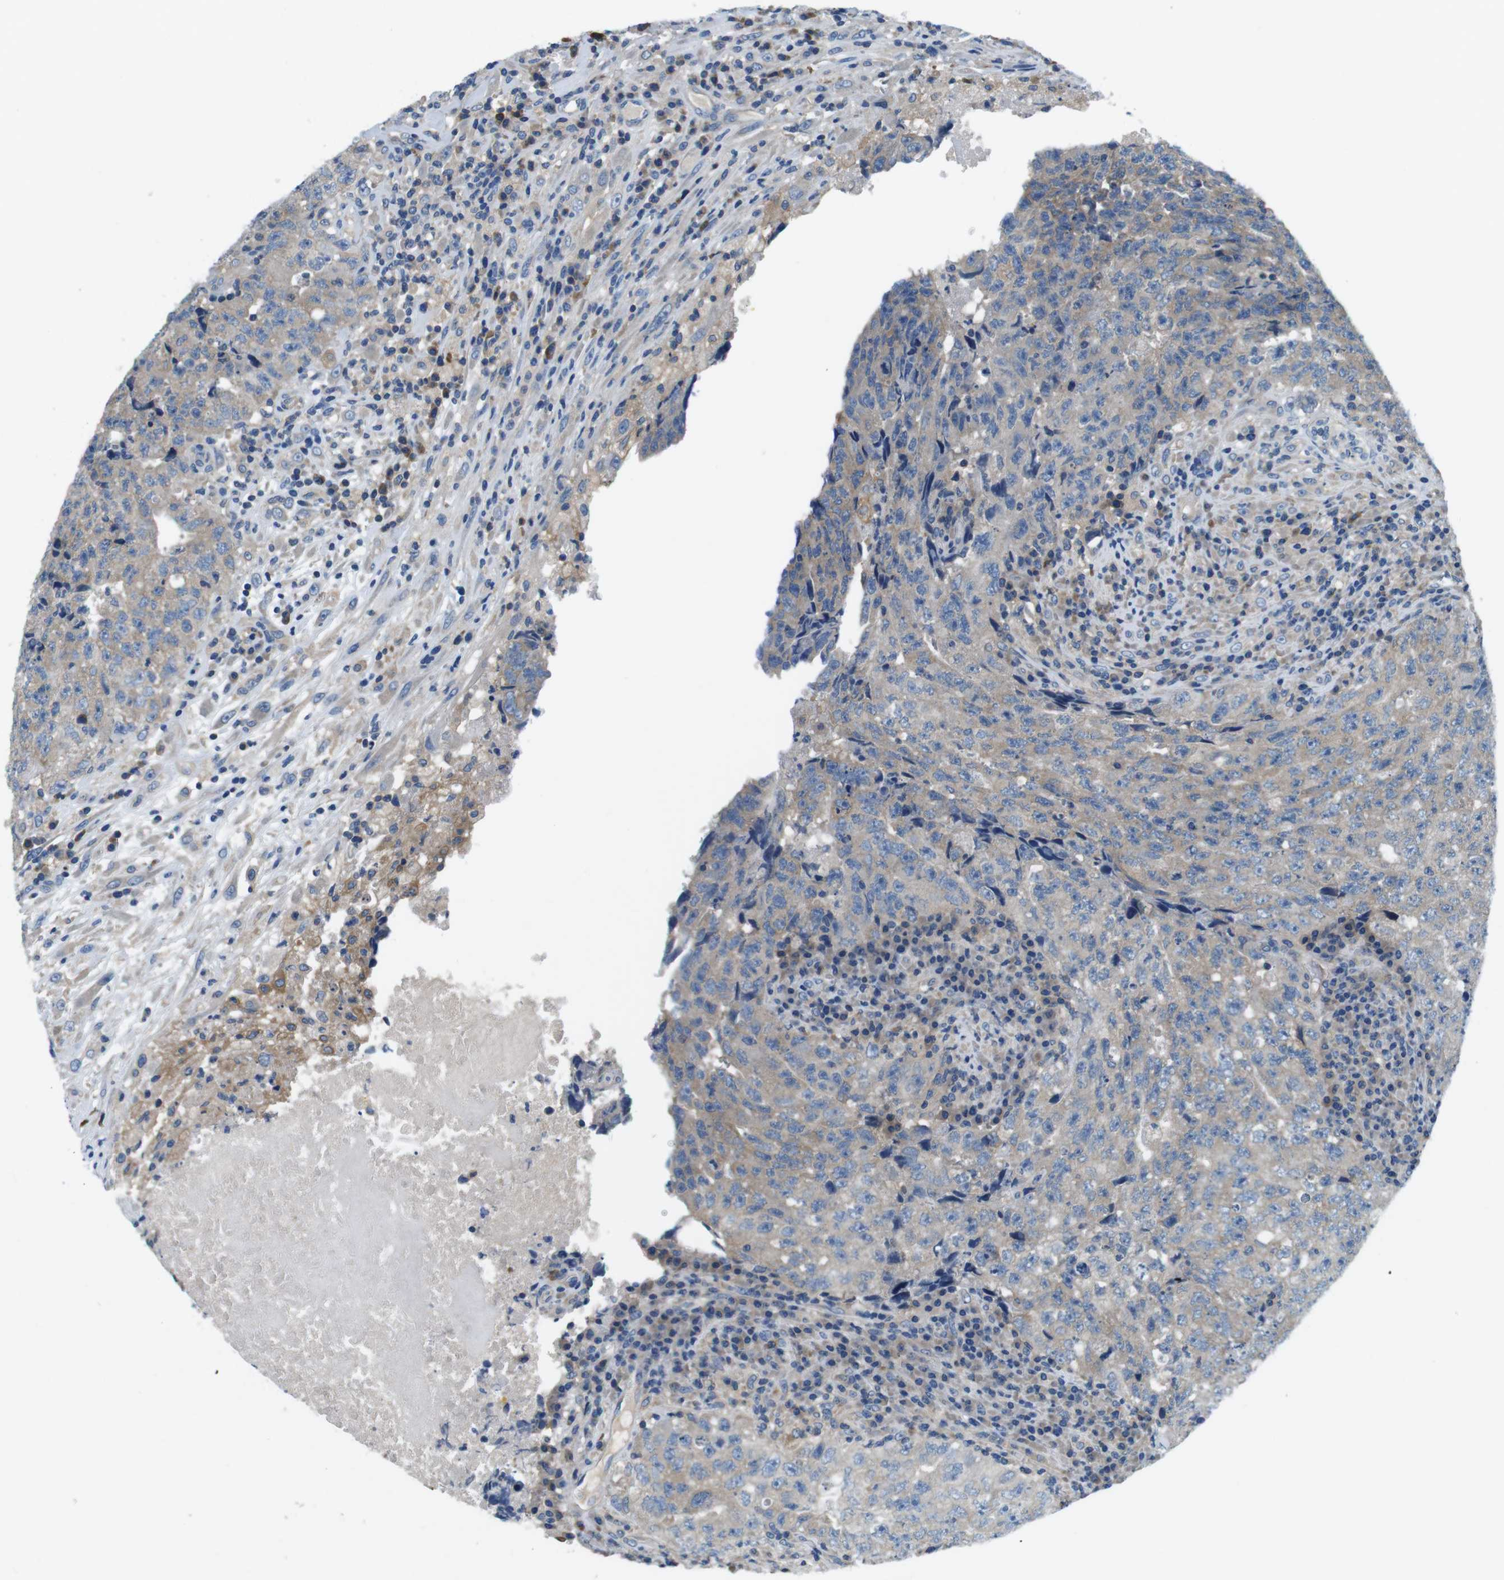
{"staining": {"intensity": "weak", "quantity": ">75%", "location": "cytoplasmic/membranous"}, "tissue": "testis cancer", "cell_type": "Tumor cells", "image_type": "cancer", "snomed": [{"axis": "morphology", "description": "Necrosis, NOS"}, {"axis": "morphology", "description": "Carcinoma, Embryonal, NOS"}, {"axis": "topography", "description": "Testis"}], "caption": "Testis embryonal carcinoma tissue displays weak cytoplasmic/membranous expression in about >75% of tumor cells, visualized by immunohistochemistry. The protein is stained brown, and the nuclei are stained in blue (DAB IHC with brightfield microscopy, high magnification).", "gene": "DENND4C", "patient": {"sex": "male", "age": 19}}